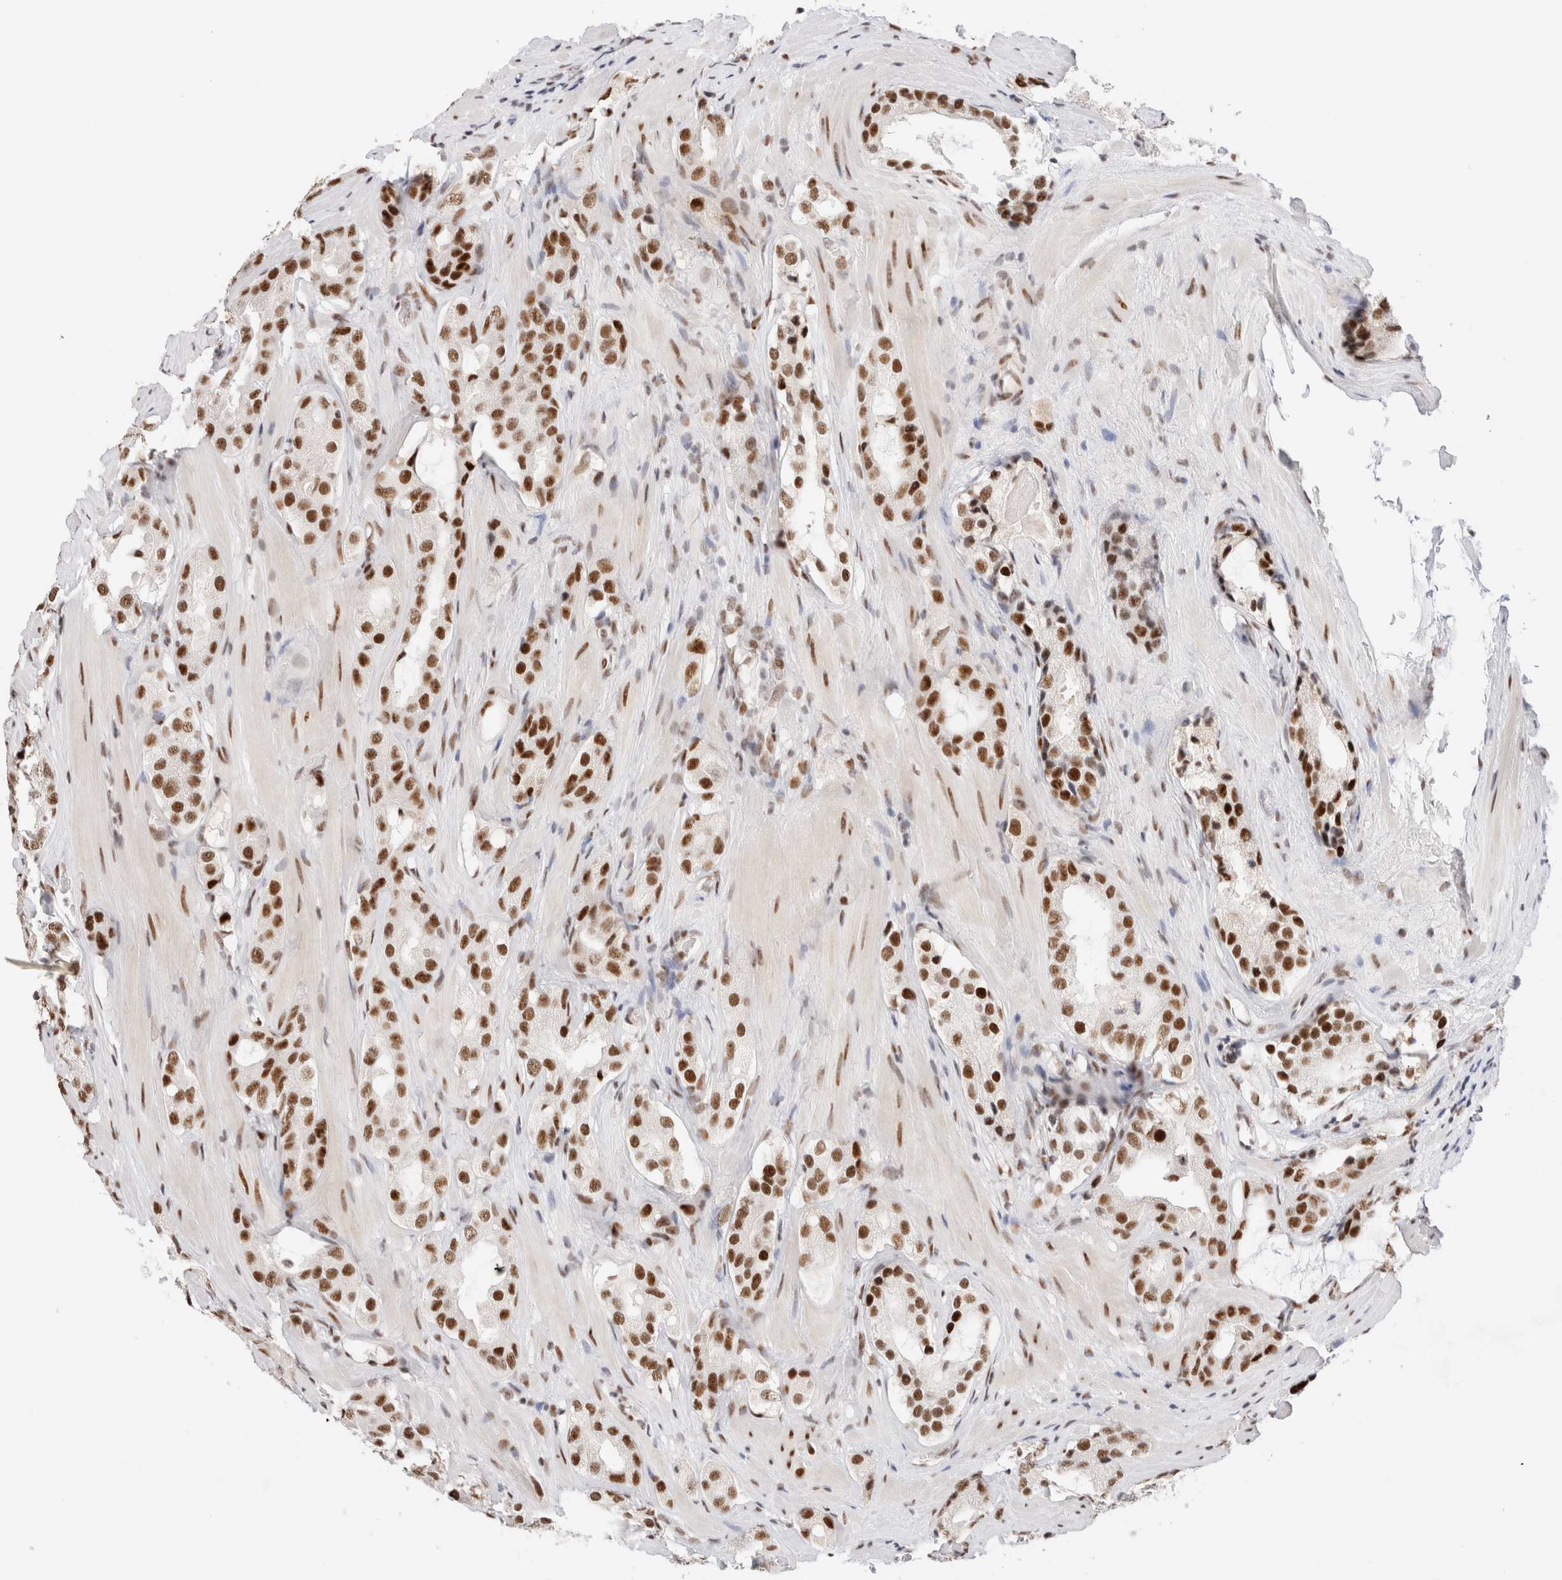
{"staining": {"intensity": "strong", "quantity": ">75%", "location": "nuclear"}, "tissue": "prostate cancer", "cell_type": "Tumor cells", "image_type": "cancer", "snomed": [{"axis": "morphology", "description": "Adenocarcinoma, High grade"}, {"axis": "topography", "description": "Prostate"}], "caption": "Immunohistochemical staining of human prostate cancer (adenocarcinoma (high-grade)) shows high levels of strong nuclear protein staining in approximately >75% of tumor cells.", "gene": "ZNF282", "patient": {"sex": "male", "age": 63}}